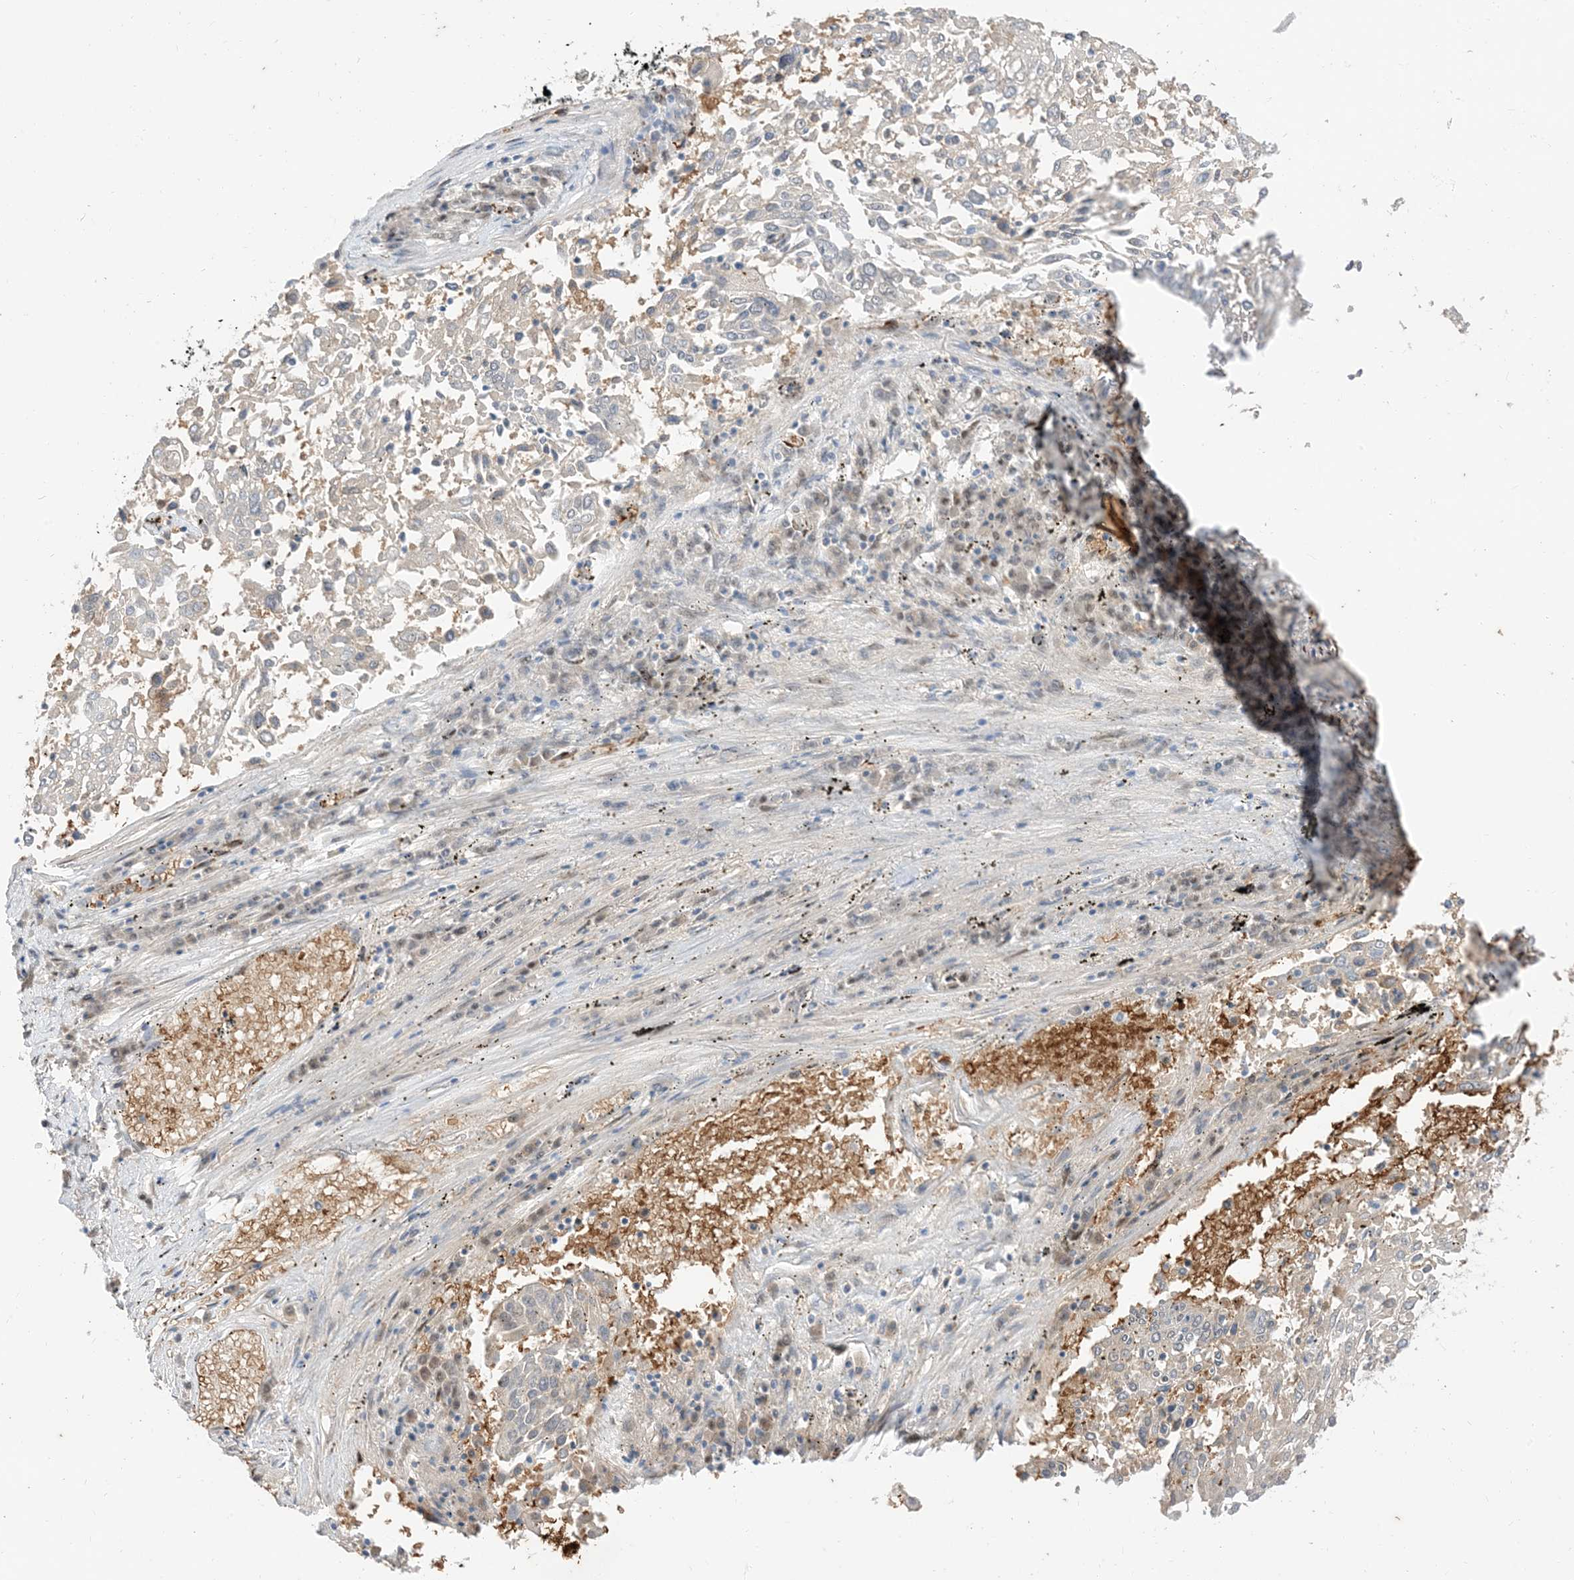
{"staining": {"intensity": "negative", "quantity": "none", "location": "none"}, "tissue": "lung cancer", "cell_type": "Tumor cells", "image_type": "cancer", "snomed": [{"axis": "morphology", "description": "Squamous cell carcinoma, NOS"}, {"axis": "topography", "description": "Lung"}], "caption": "Human lung squamous cell carcinoma stained for a protein using immunohistochemistry displays no expression in tumor cells.", "gene": "RIN1", "patient": {"sex": "male", "age": 65}}